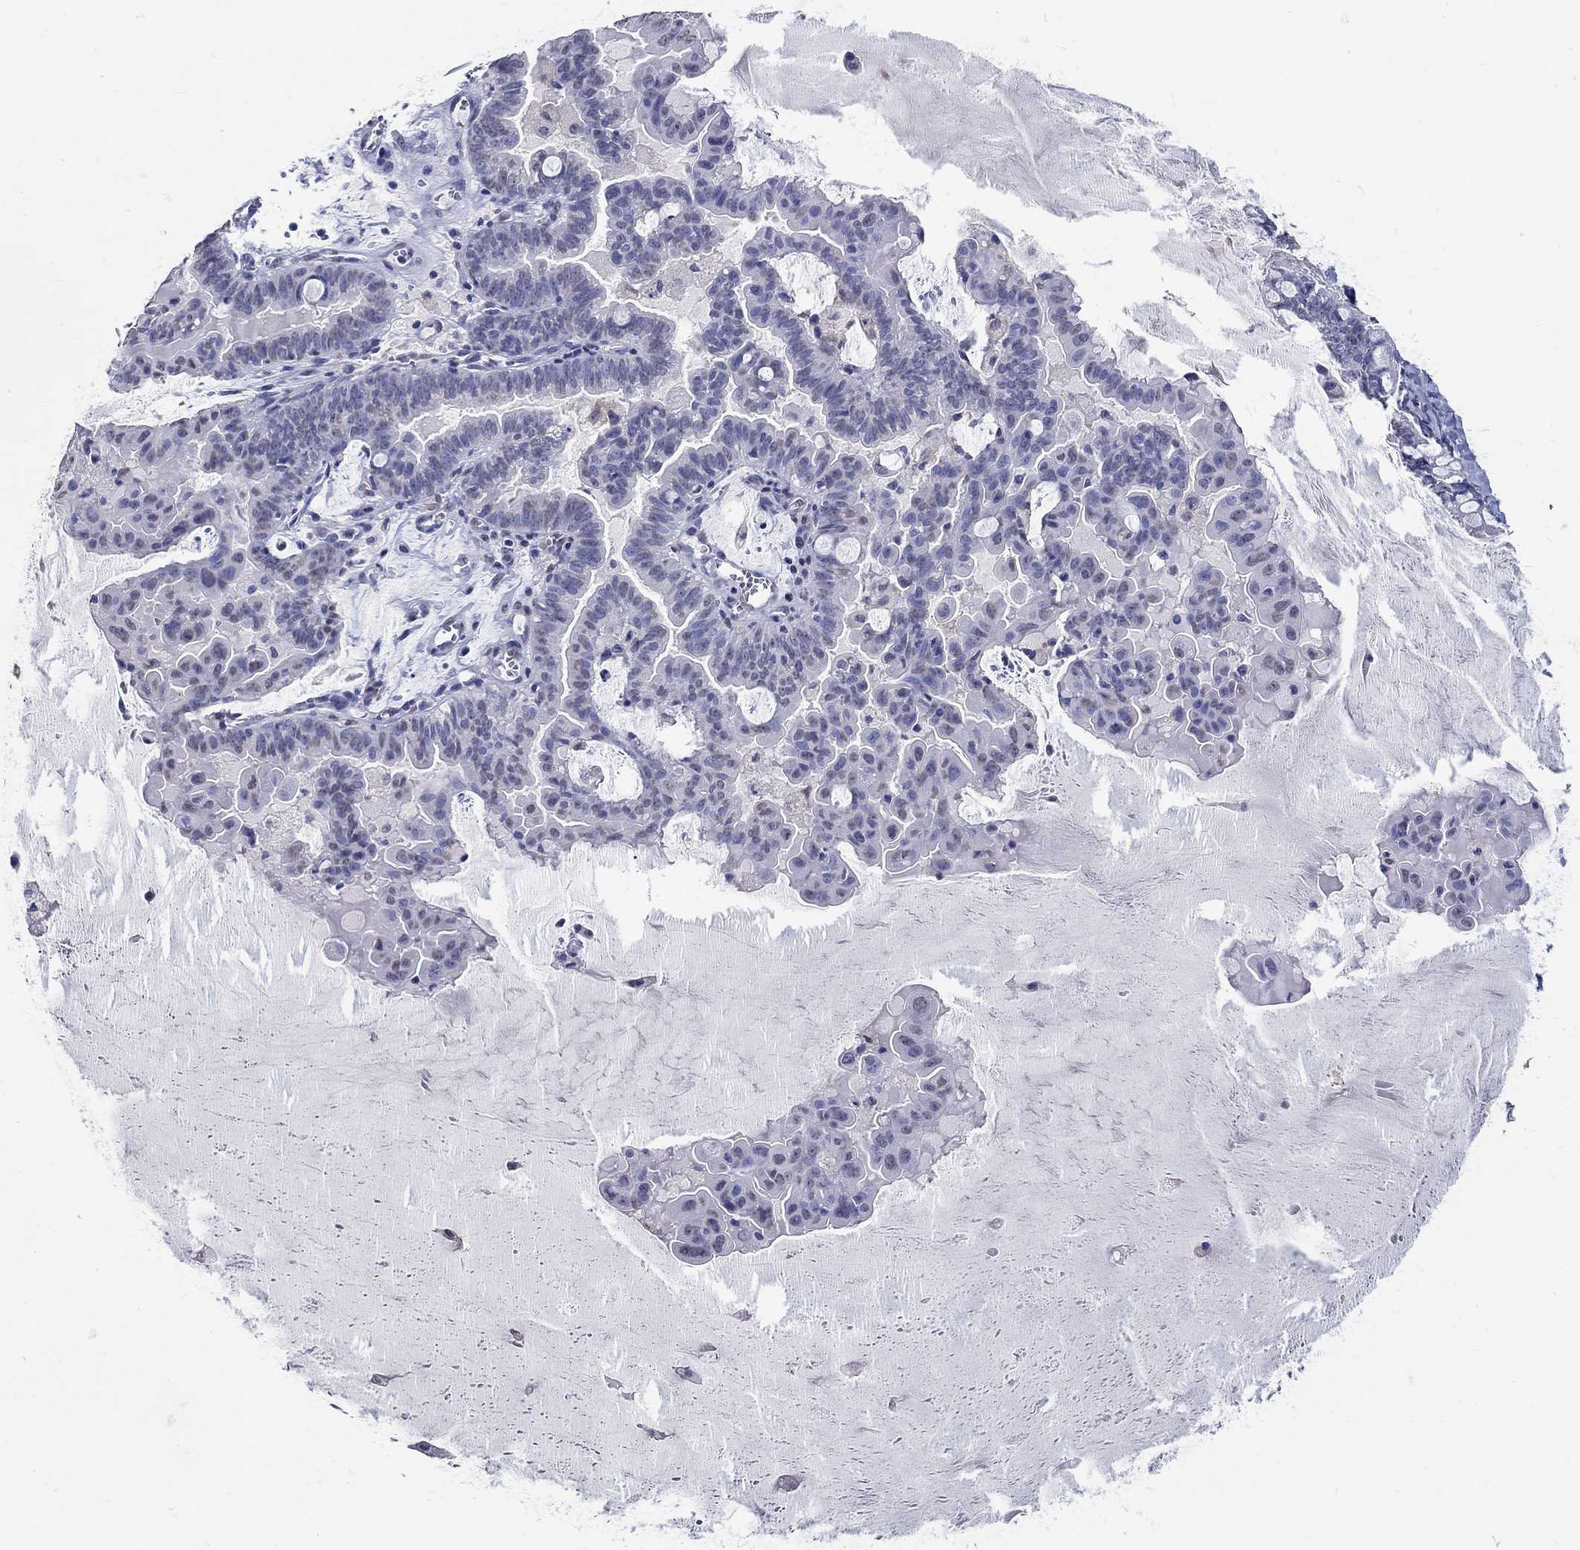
{"staining": {"intensity": "negative", "quantity": "none", "location": "none"}, "tissue": "ovarian cancer", "cell_type": "Tumor cells", "image_type": "cancer", "snomed": [{"axis": "morphology", "description": "Cystadenocarcinoma, mucinous, NOS"}, {"axis": "topography", "description": "Ovary"}], "caption": "High magnification brightfield microscopy of ovarian mucinous cystadenocarcinoma stained with DAB (3,3'-diaminobenzidine) (brown) and counterstained with hematoxylin (blue): tumor cells show no significant positivity.", "gene": "PDE1B", "patient": {"sex": "female", "age": 63}}